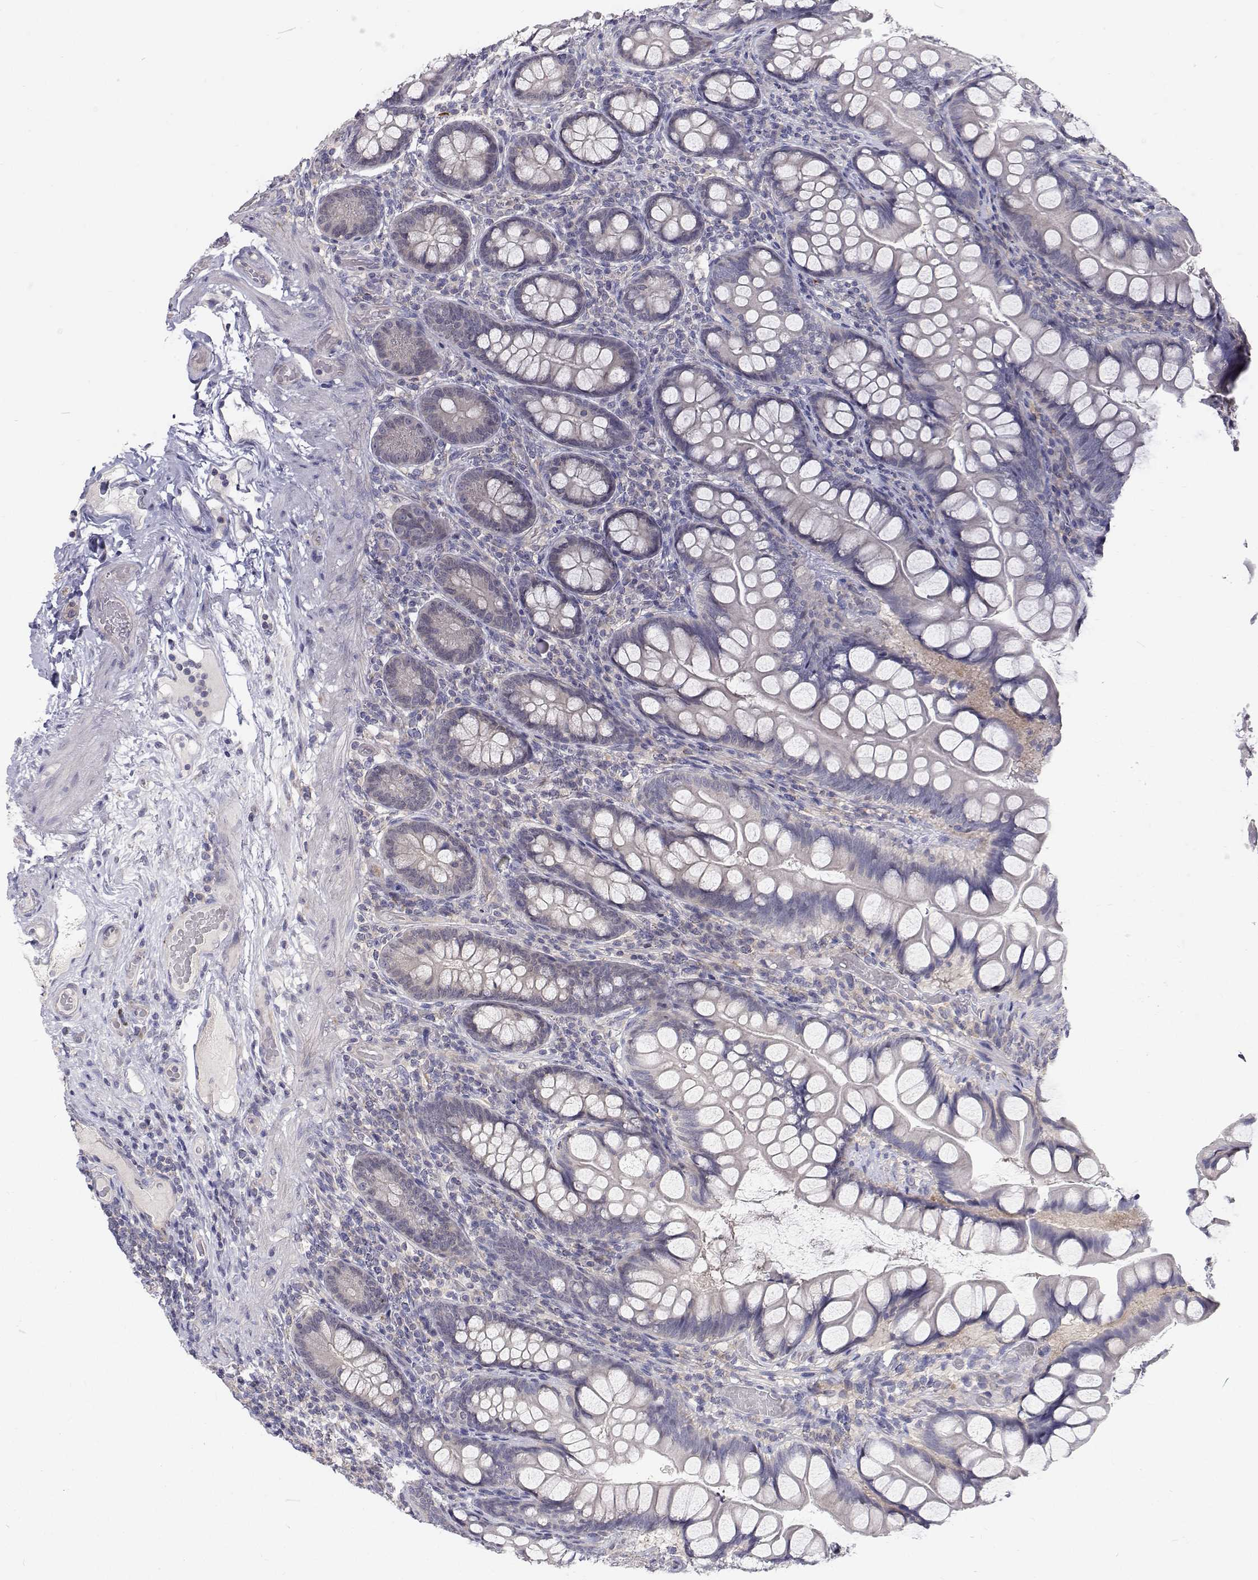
{"staining": {"intensity": "negative", "quantity": "none", "location": "none"}, "tissue": "small intestine", "cell_type": "Glandular cells", "image_type": "normal", "snomed": [{"axis": "morphology", "description": "Normal tissue, NOS"}, {"axis": "topography", "description": "Small intestine"}], "caption": "This is an immunohistochemistry (IHC) photomicrograph of benign human small intestine. There is no staining in glandular cells.", "gene": "MYPN", "patient": {"sex": "male", "age": 70}}